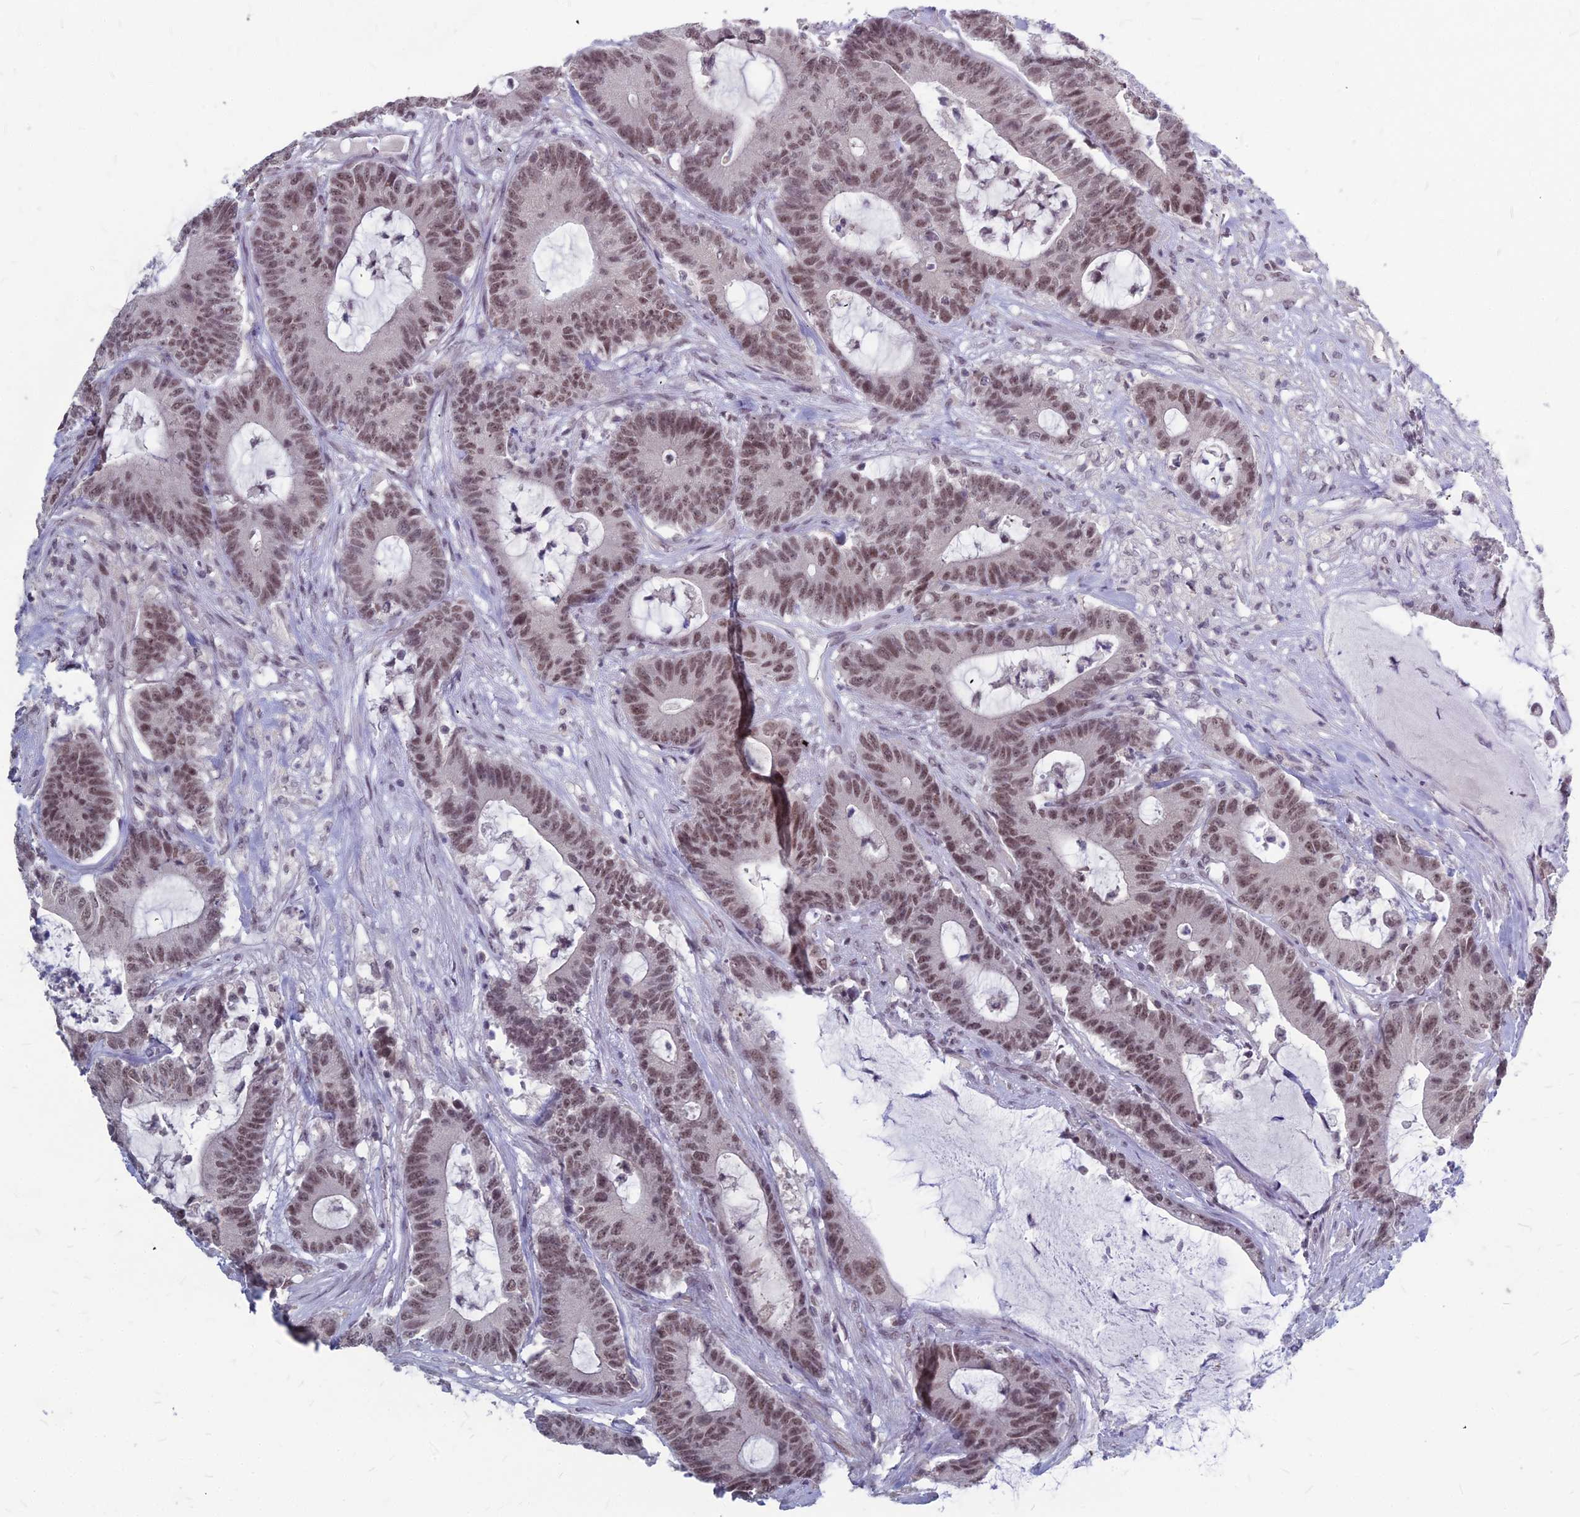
{"staining": {"intensity": "moderate", "quantity": ">75%", "location": "nuclear"}, "tissue": "colorectal cancer", "cell_type": "Tumor cells", "image_type": "cancer", "snomed": [{"axis": "morphology", "description": "Adenocarcinoma, NOS"}, {"axis": "topography", "description": "Colon"}], "caption": "Adenocarcinoma (colorectal) was stained to show a protein in brown. There is medium levels of moderate nuclear expression in about >75% of tumor cells.", "gene": "KAT7", "patient": {"sex": "female", "age": 84}}